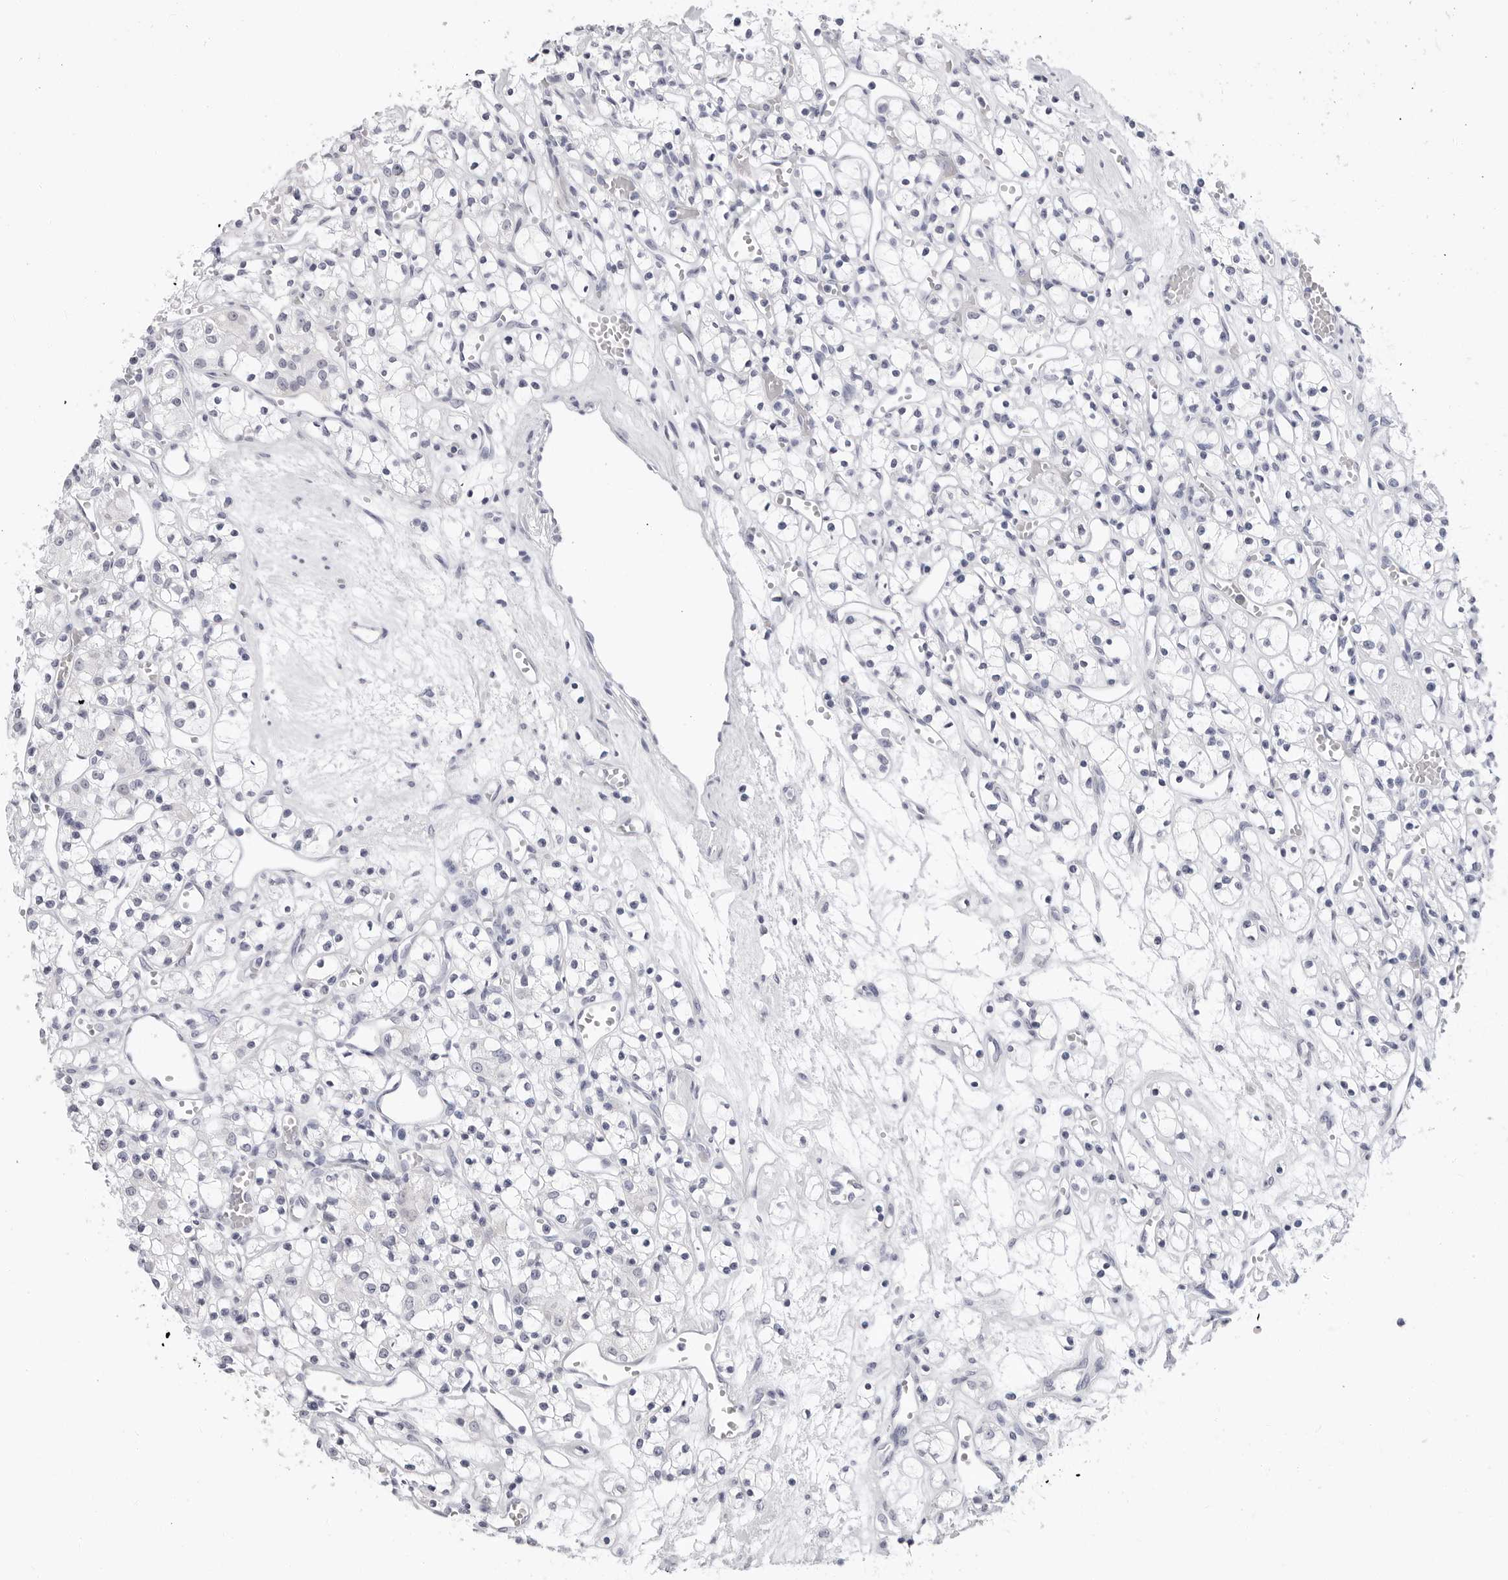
{"staining": {"intensity": "negative", "quantity": "none", "location": "none"}, "tissue": "renal cancer", "cell_type": "Tumor cells", "image_type": "cancer", "snomed": [{"axis": "morphology", "description": "Adenocarcinoma, NOS"}, {"axis": "topography", "description": "Kidney"}], "caption": "Tumor cells are negative for protein expression in human adenocarcinoma (renal).", "gene": "ERICH3", "patient": {"sex": "female", "age": 59}}